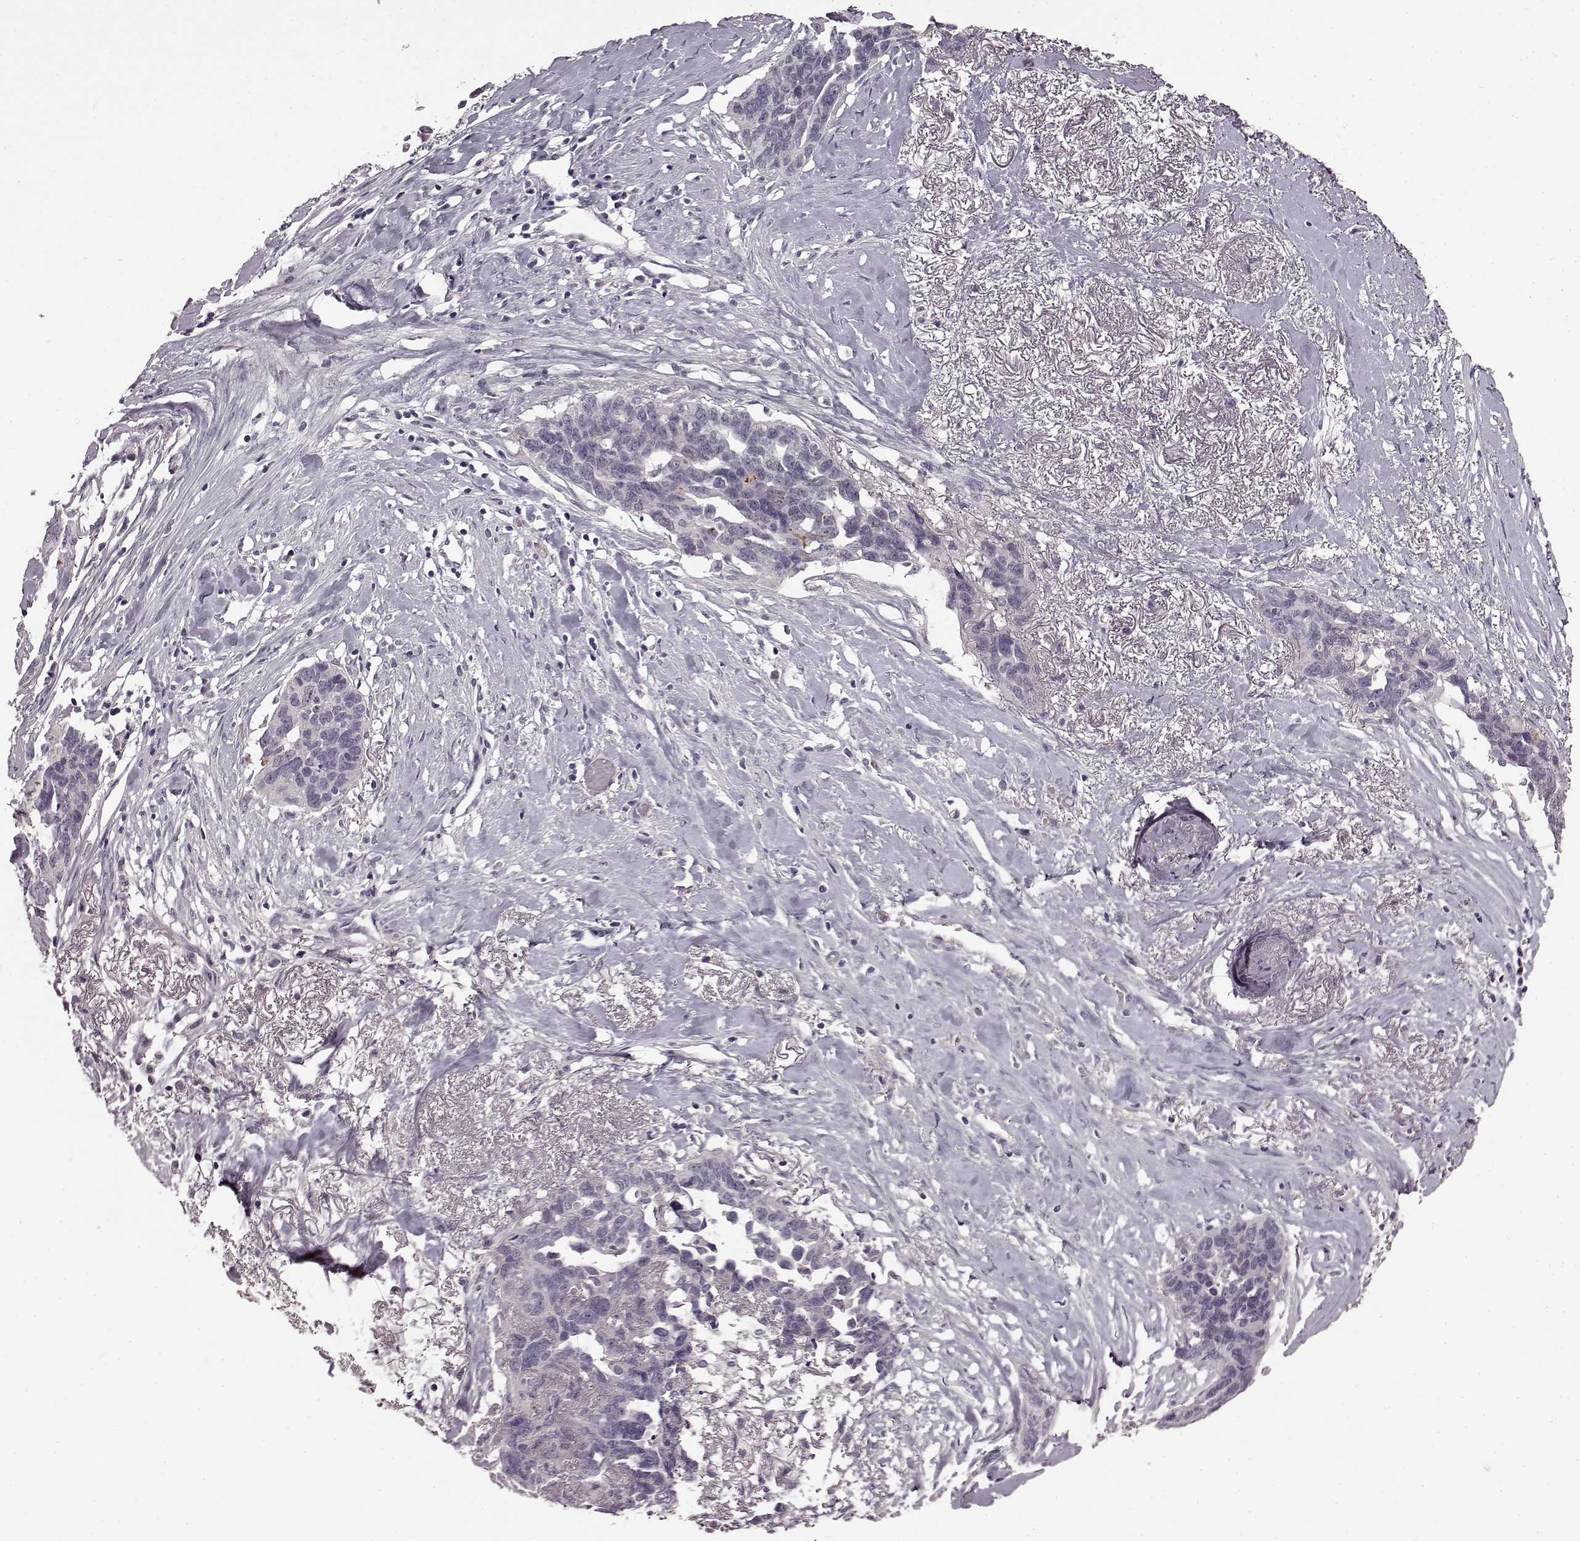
{"staining": {"intensity": "negative", "quantity": "none", "location": "none"}, "tissue": "ovarian cancer", "cell_type": "Tumor cells", "image_type": "cancer", "snomed": [{"axis": "morphology", "description": "Cystadenocarcinoma, serous, NOS"}, {"axis": "topography", "description": "Ovary"}], "caption": "Immunohistochemistry (IHC) photomicrograph of ovarian cancer stained for a protein (brown), which exhibits no staining in tumor cells.", "gene": "CNGA3", "patient": {"sex": "female", "age": 69}}